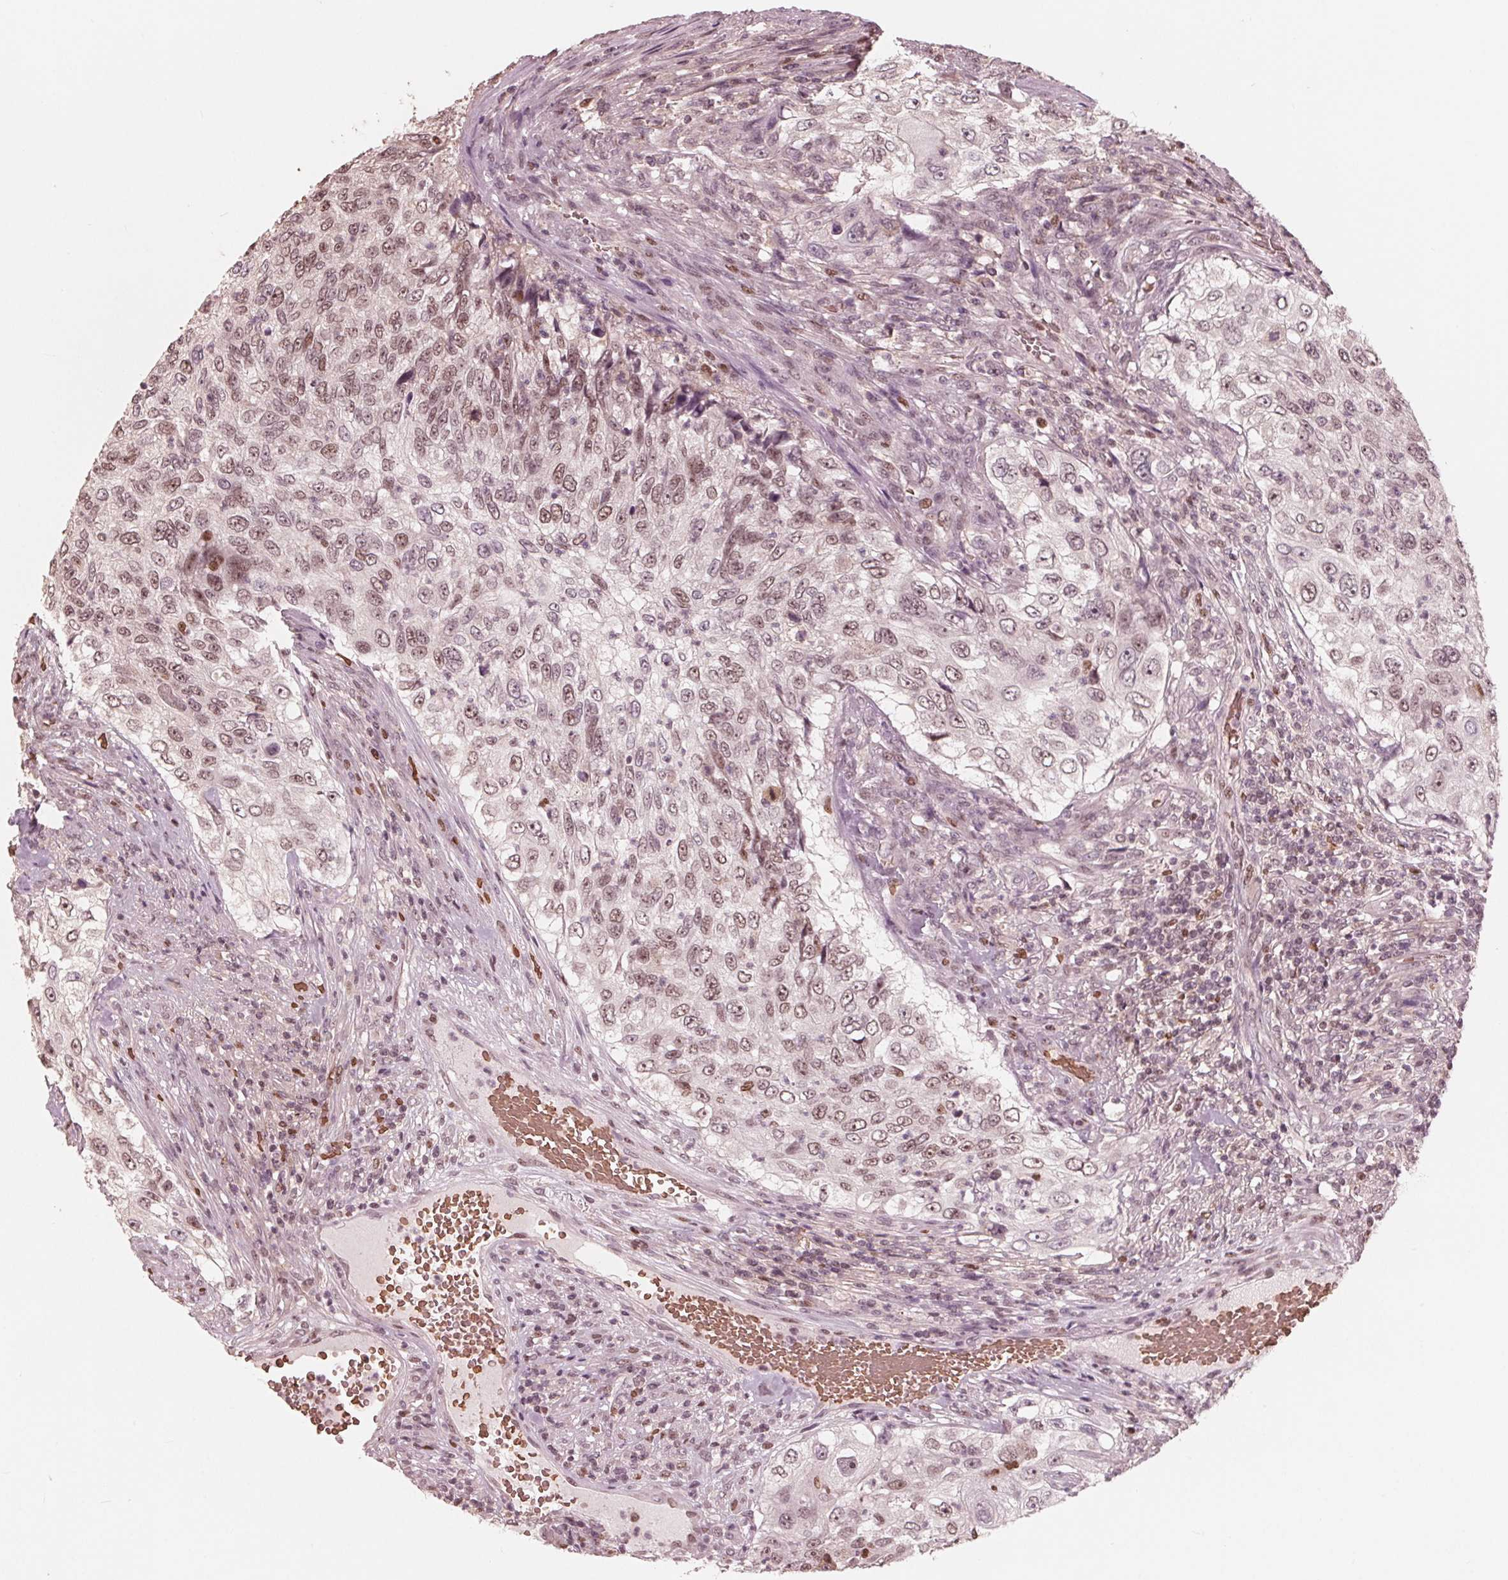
{"staining": {"intensity": "moderate", "quantity": "25%-75%", "location": "nuclear"}, "tissue": "urothelial cancer", "cell_type": "Tumor cells", "image_type": "cancer", "snomed": [{"axis": "morphology", "description": "Urothelial carcinoma, High grade"}, {"axis": "topography", "description": "Urinary bladder"}], "caption": "Immunohistochemical staining of urothelial cancer reveals medium levels of moderate nuclear positivity in approximately 25%-75% of tumor cells.", "gene": "HIRIP3", "patient": {"sex": "female", "age": 60}}